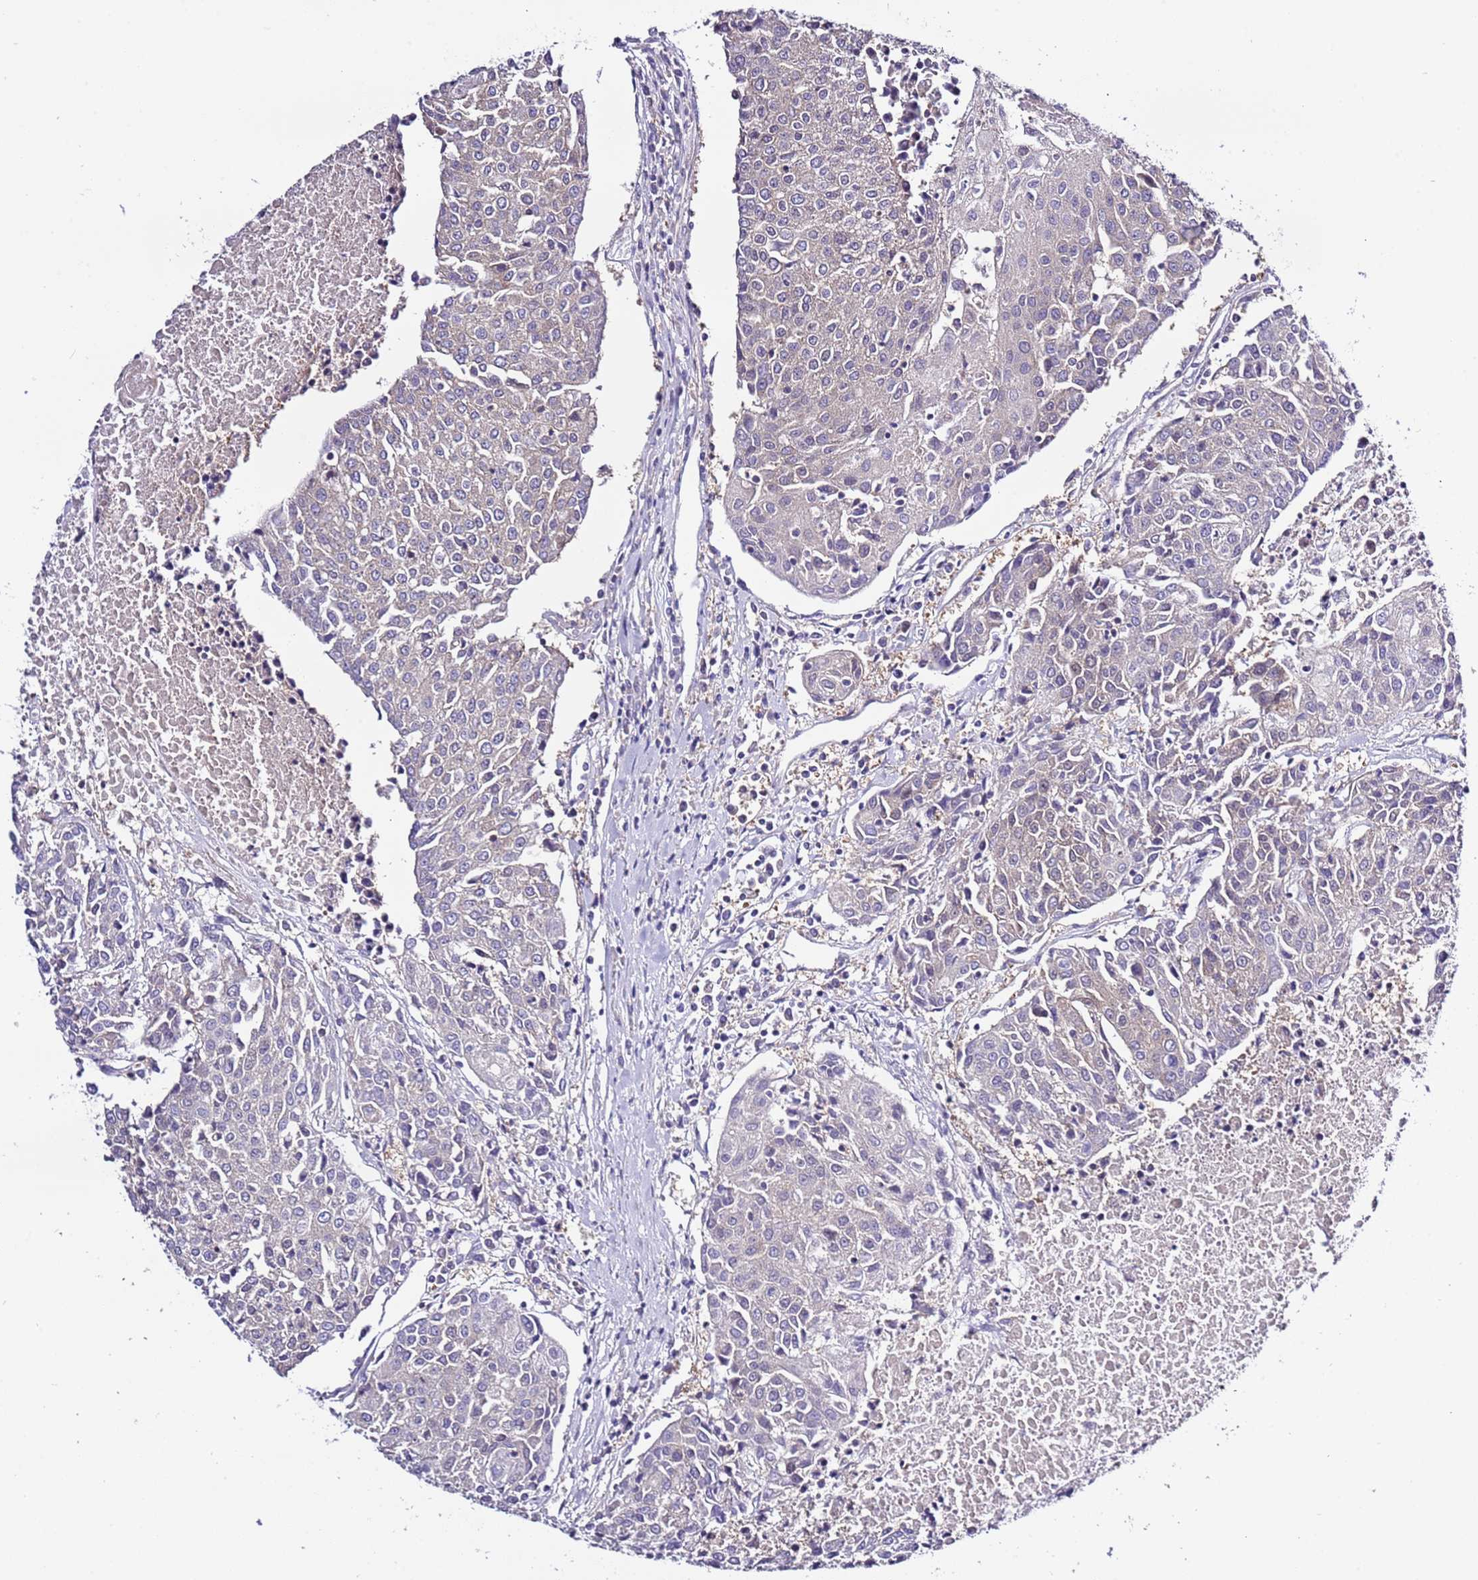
{"staining": {"intensity": "negative", "quantity": "none", "location": "none"}, "tissue": "urothelial cancer", "cell_type": "Tumor cells", "image_type": "cancer", "snomed": [{"axis": "morphology", "description": "Urothelial carcinoma, High grade"}, {"axis": "topography", "description": "Urinary bladder"}], "caption": "Human urothelial carcinoma (high-grade) stained for a protein using immunohistochemistry reveals no staining in tumor cells.", "gene": "STIP1", "patient": {"sex": "female", "age": 85}}